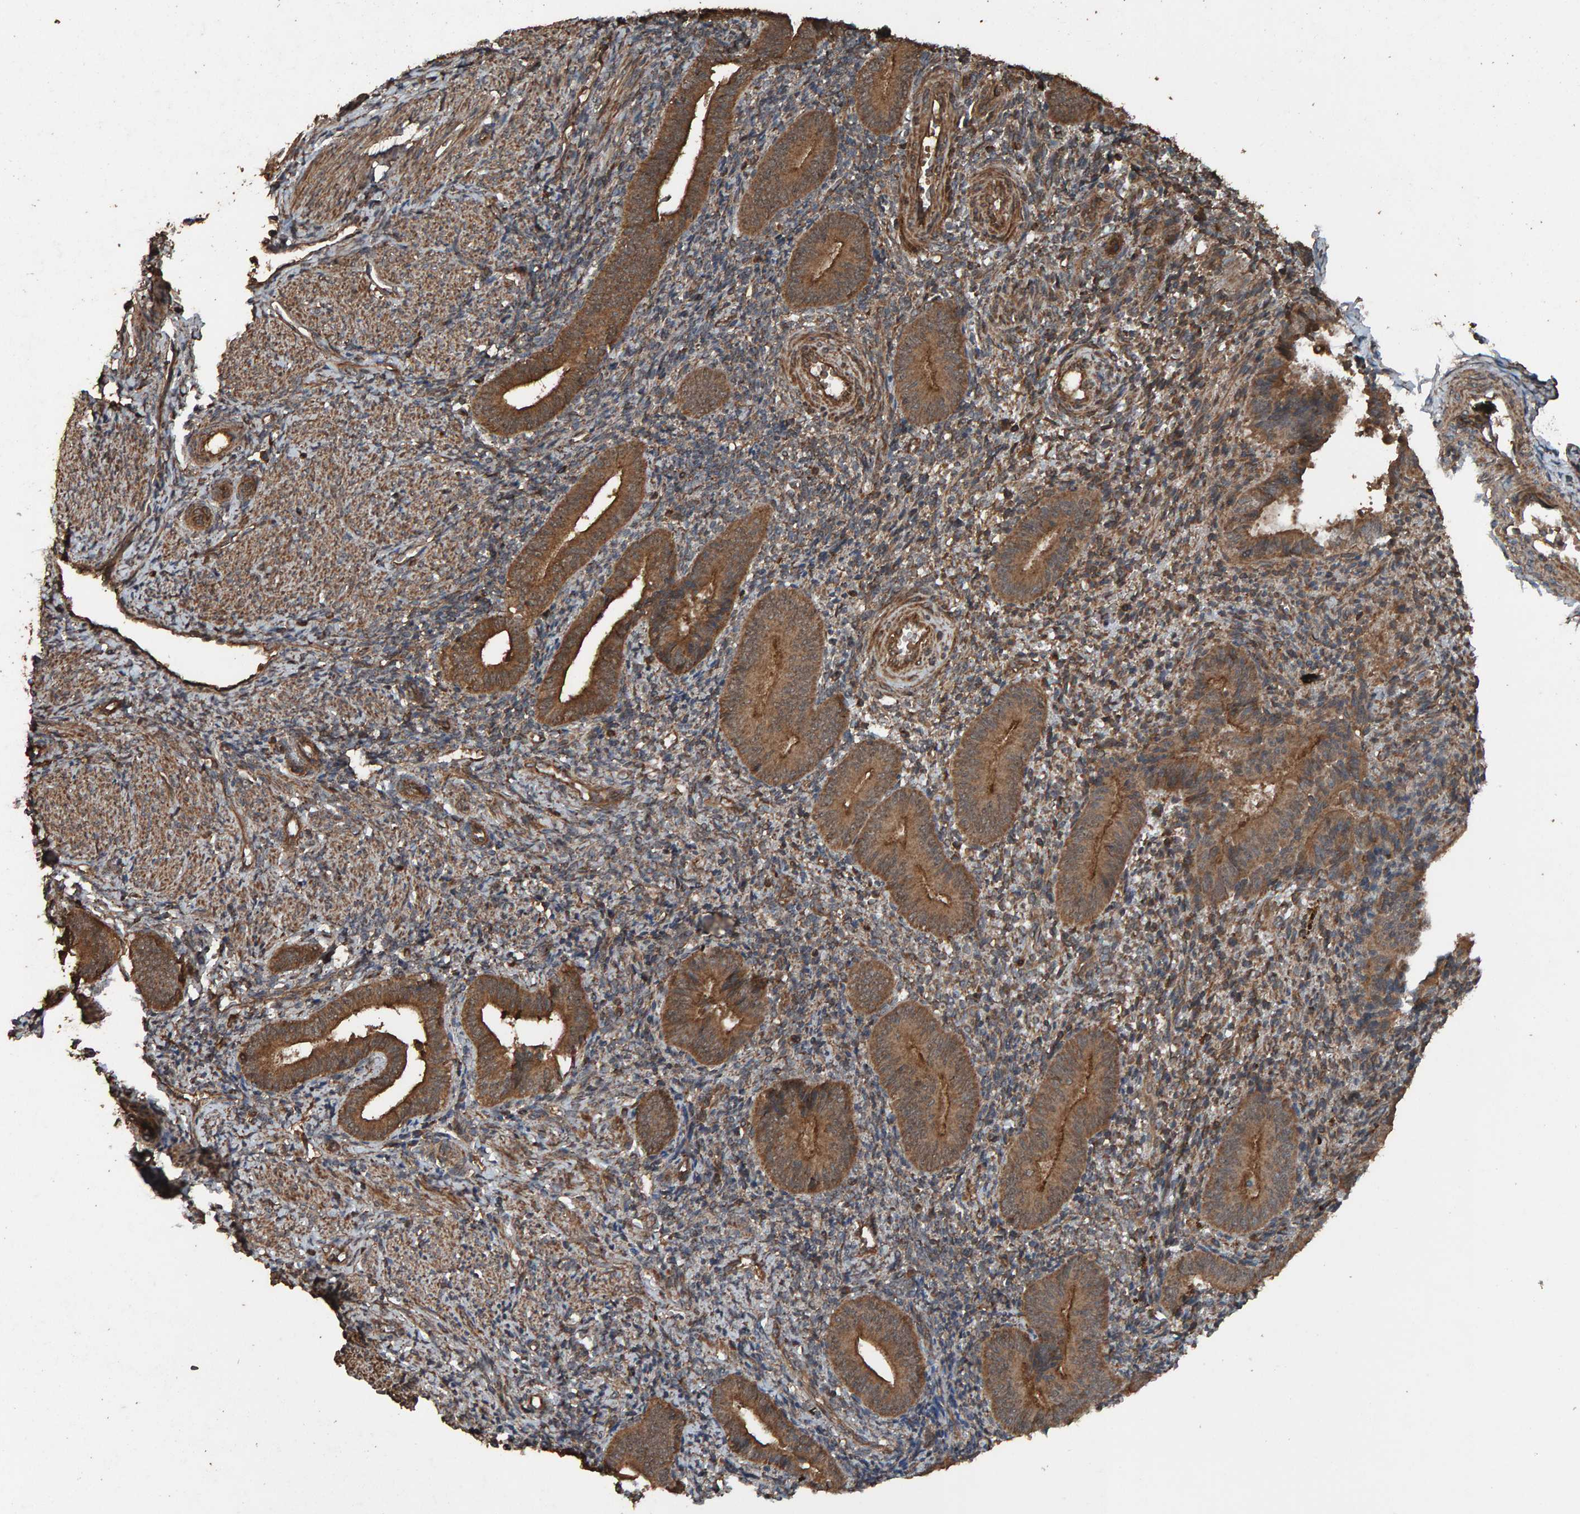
{"staining": {"intensity": "moderate", "quantity": "25%-75%", "location": "cytoplasmic/membranous"}, "tissue": "endometrium", "cell_type": "Cells in endometrial stroma", "image_type": "normal", "snomed": [{"axis": "morphology", "description": "Normal tissue, NOS"}, {"axis": "topography", "description": "Uterus"}, {"axis": "topography", "description": "Endometrium"}], "caption": "Brown immunohistochemical staining in unremarkable human endometrium exhibits moderate cytoplasmic/membranous positivity in about 25%-75% of cells in endometrial stroma.", "gene": "DUS1L", "patient": {"sex": "female", "age": 33}}